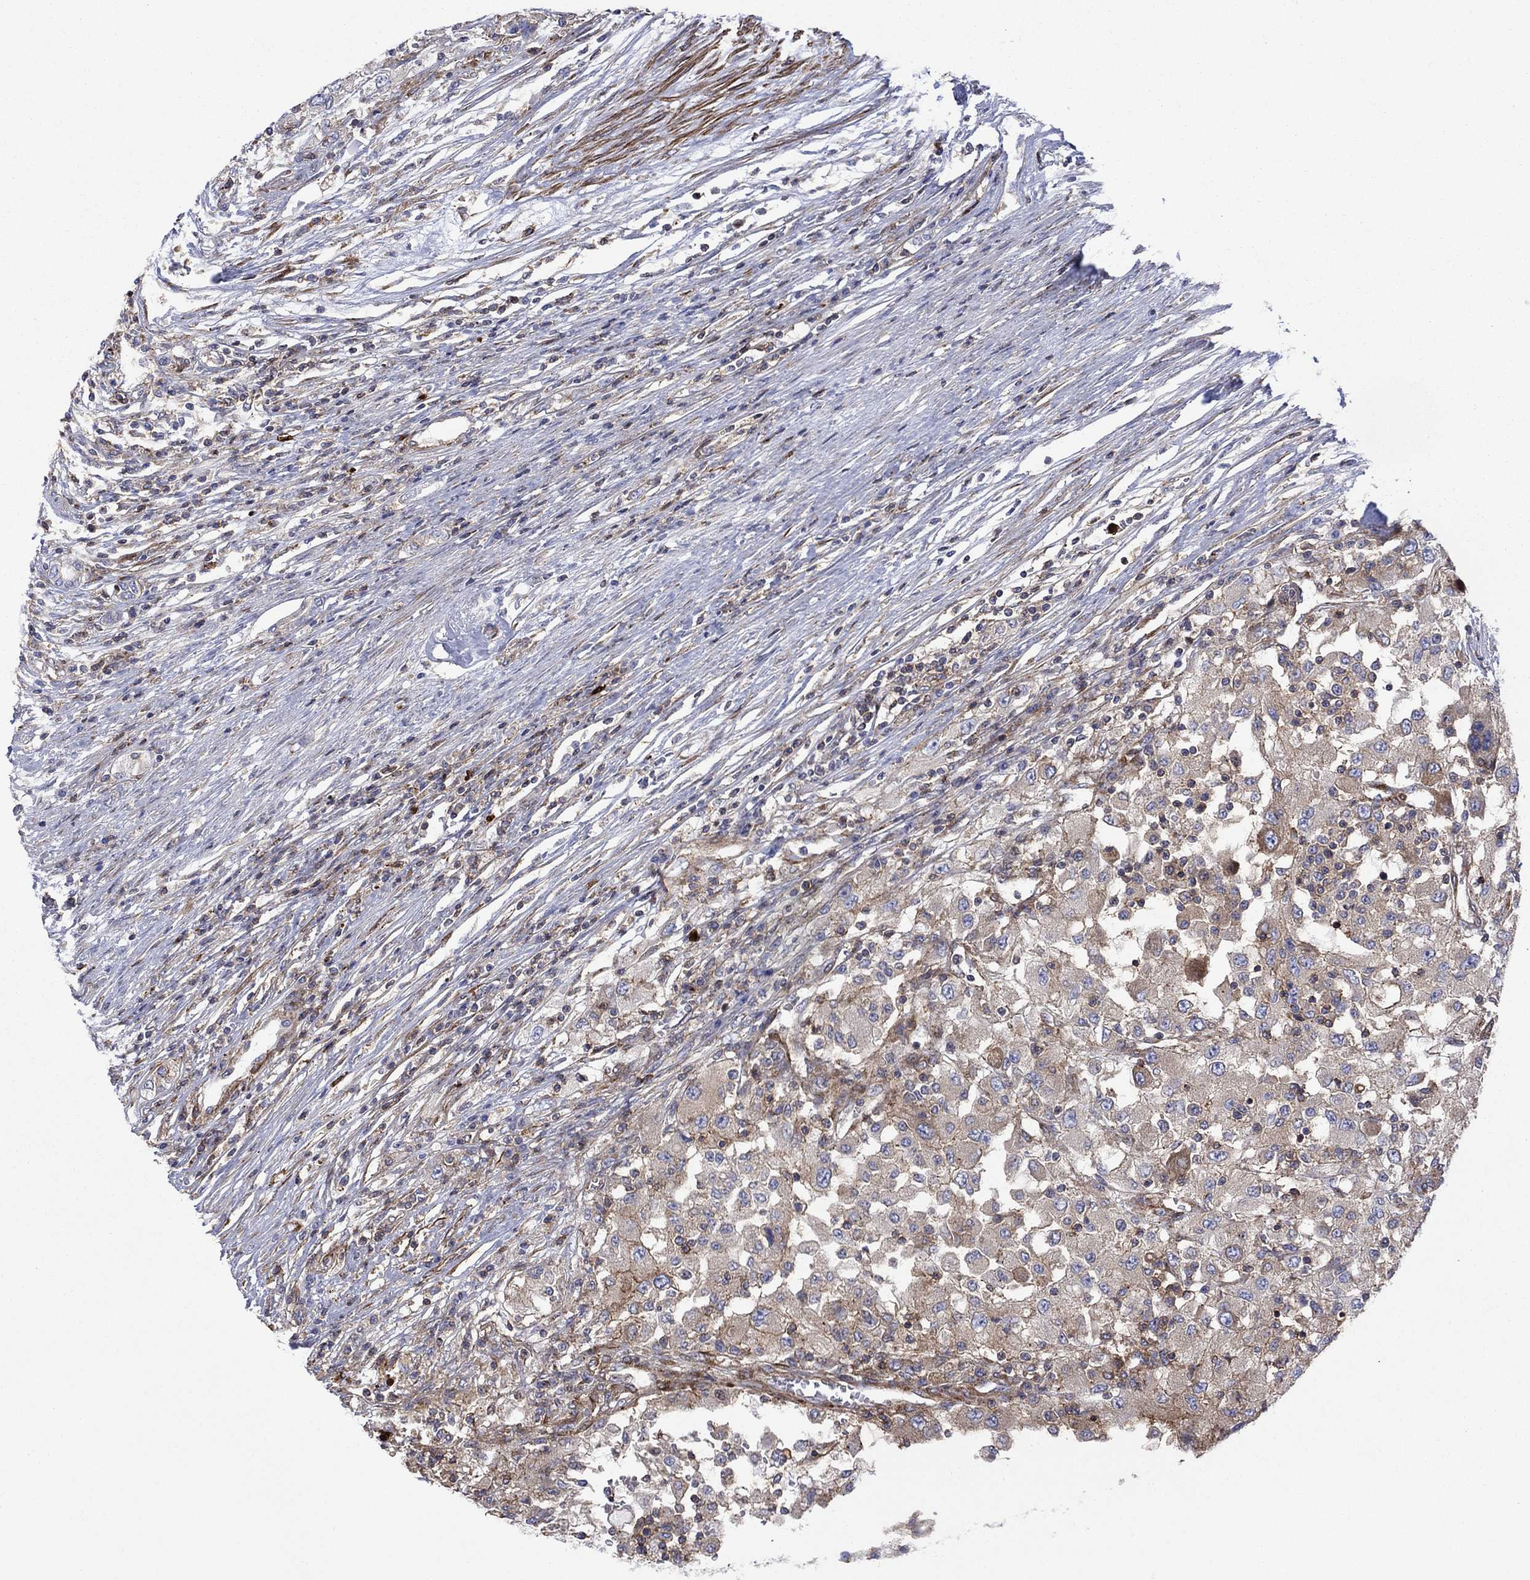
{"staining": {"intensity": "strong", "quantity": "<25%", "location": "cytoplasmic/membranous"}, "tissue": "renal cancer", "cell_type": "Tumor cells", "image_type": "cancer", "snomed": [{"axis": "morphology", "description": "Adenocarcinoma, NOS"}, {"axis": "topography", "description": "Kidney"}], "caption": "Adenocarcinoma (renal) stained with immunohistochemistry (IHC) reveals strong cytoplasmic/membranous expression in about <25% of tumor cells. (brown staining indicates protein expression, while blue staining denotes nuclei).", "gene": "PAG1", "patient": {"sex": "female", "age": 67}}